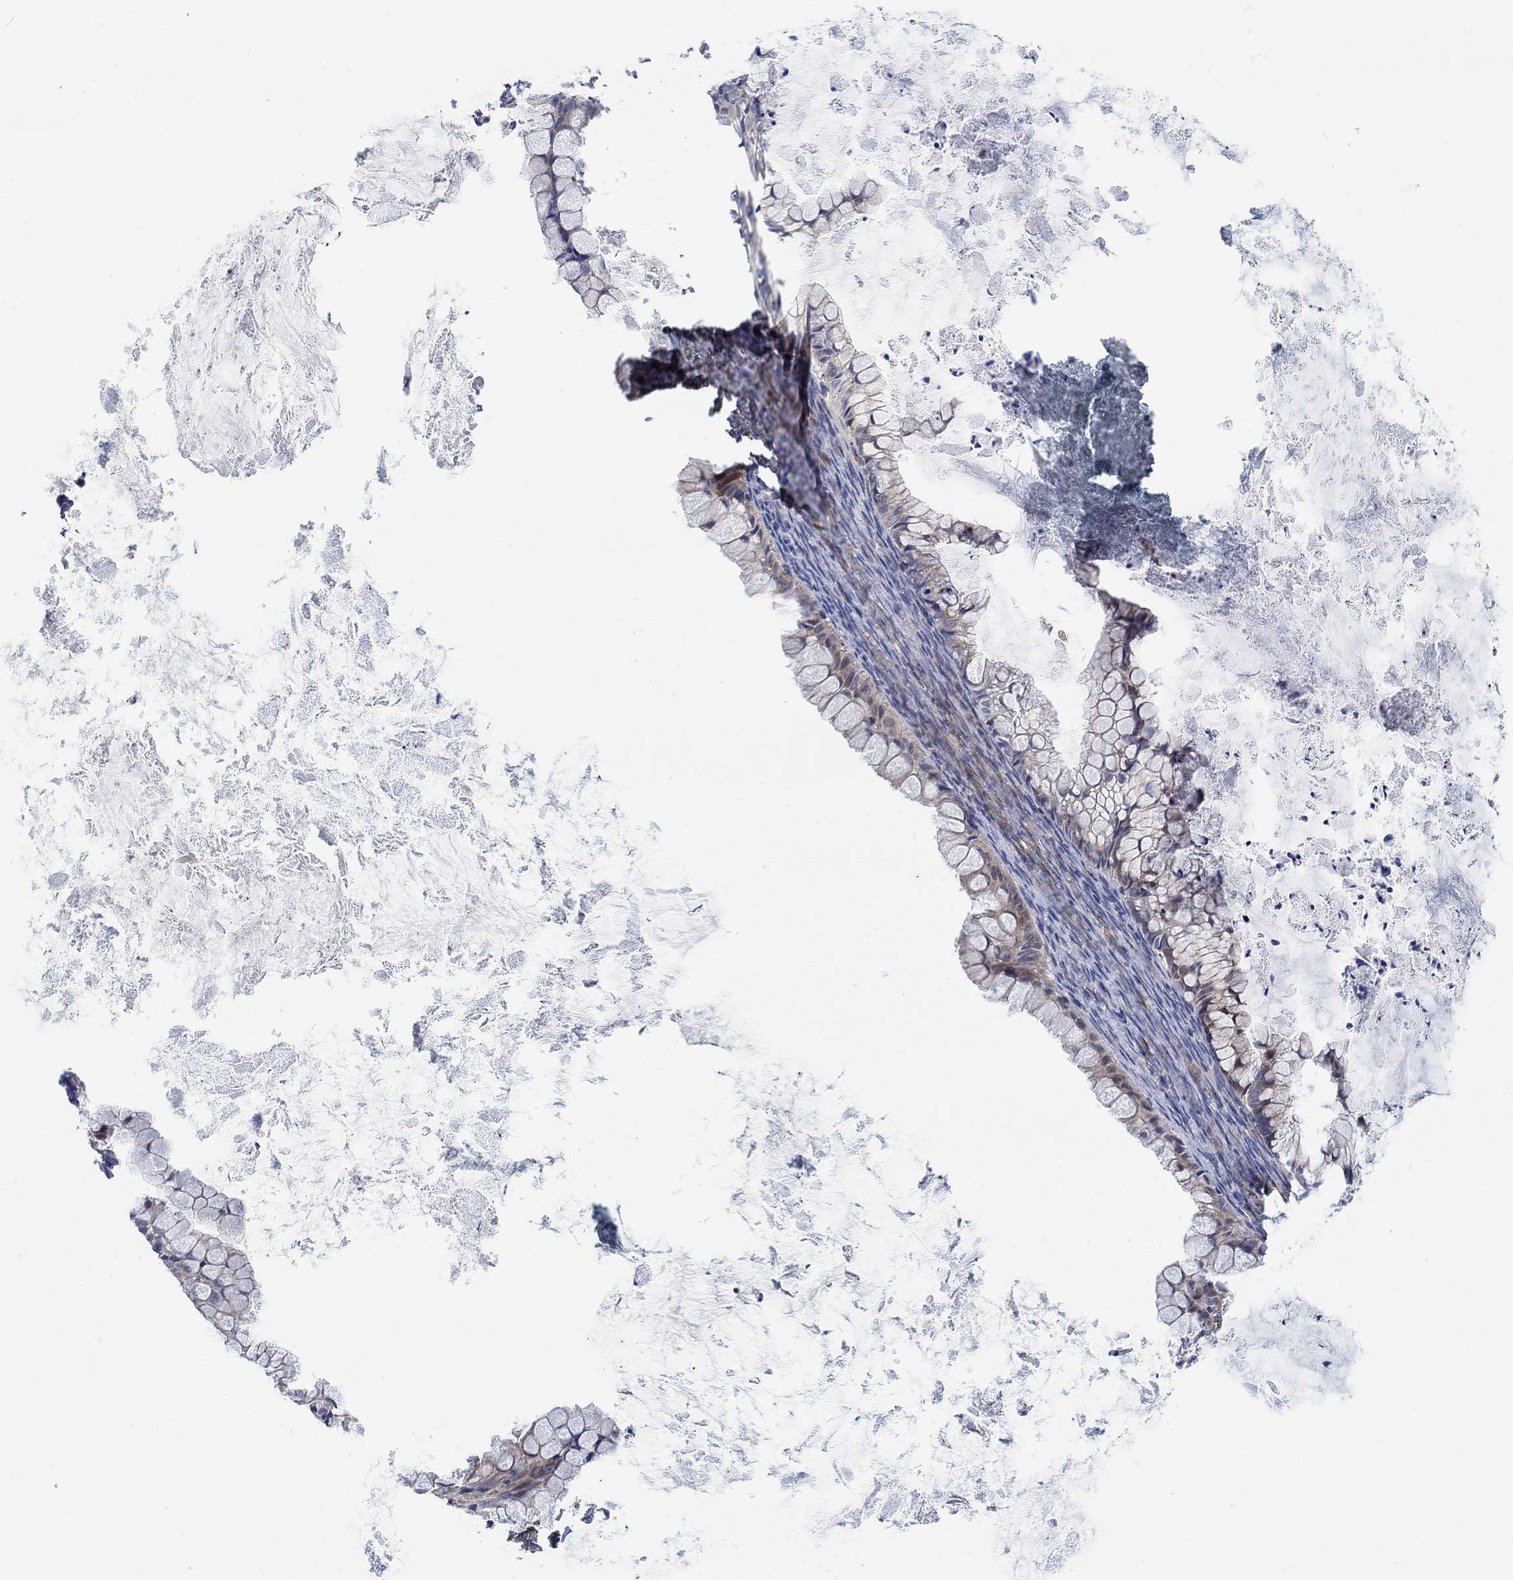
{"staining": {"intensity": "weak", "quantity": "<25%", "location": "cytoplasmic/membranous"}, "tissue": "ovarian cancer", "cell_type": "Tumor cells", "image_type": "cancer", "snomed": [{"axis": "morphology", "description": "Cystadenocarcinoma, mucinous, NOS"}, {"axis": "topography", "description": "Ovary"}], "caption": "DAB (3,3'-diaminobenzidine) immunohistochemical staining of mucinous cystadenocarcinoma (ovarian) shows no significant staining in tumor cells.", "gene": "PMFBP1", "patient": {"sex": "female", "age": 35}}